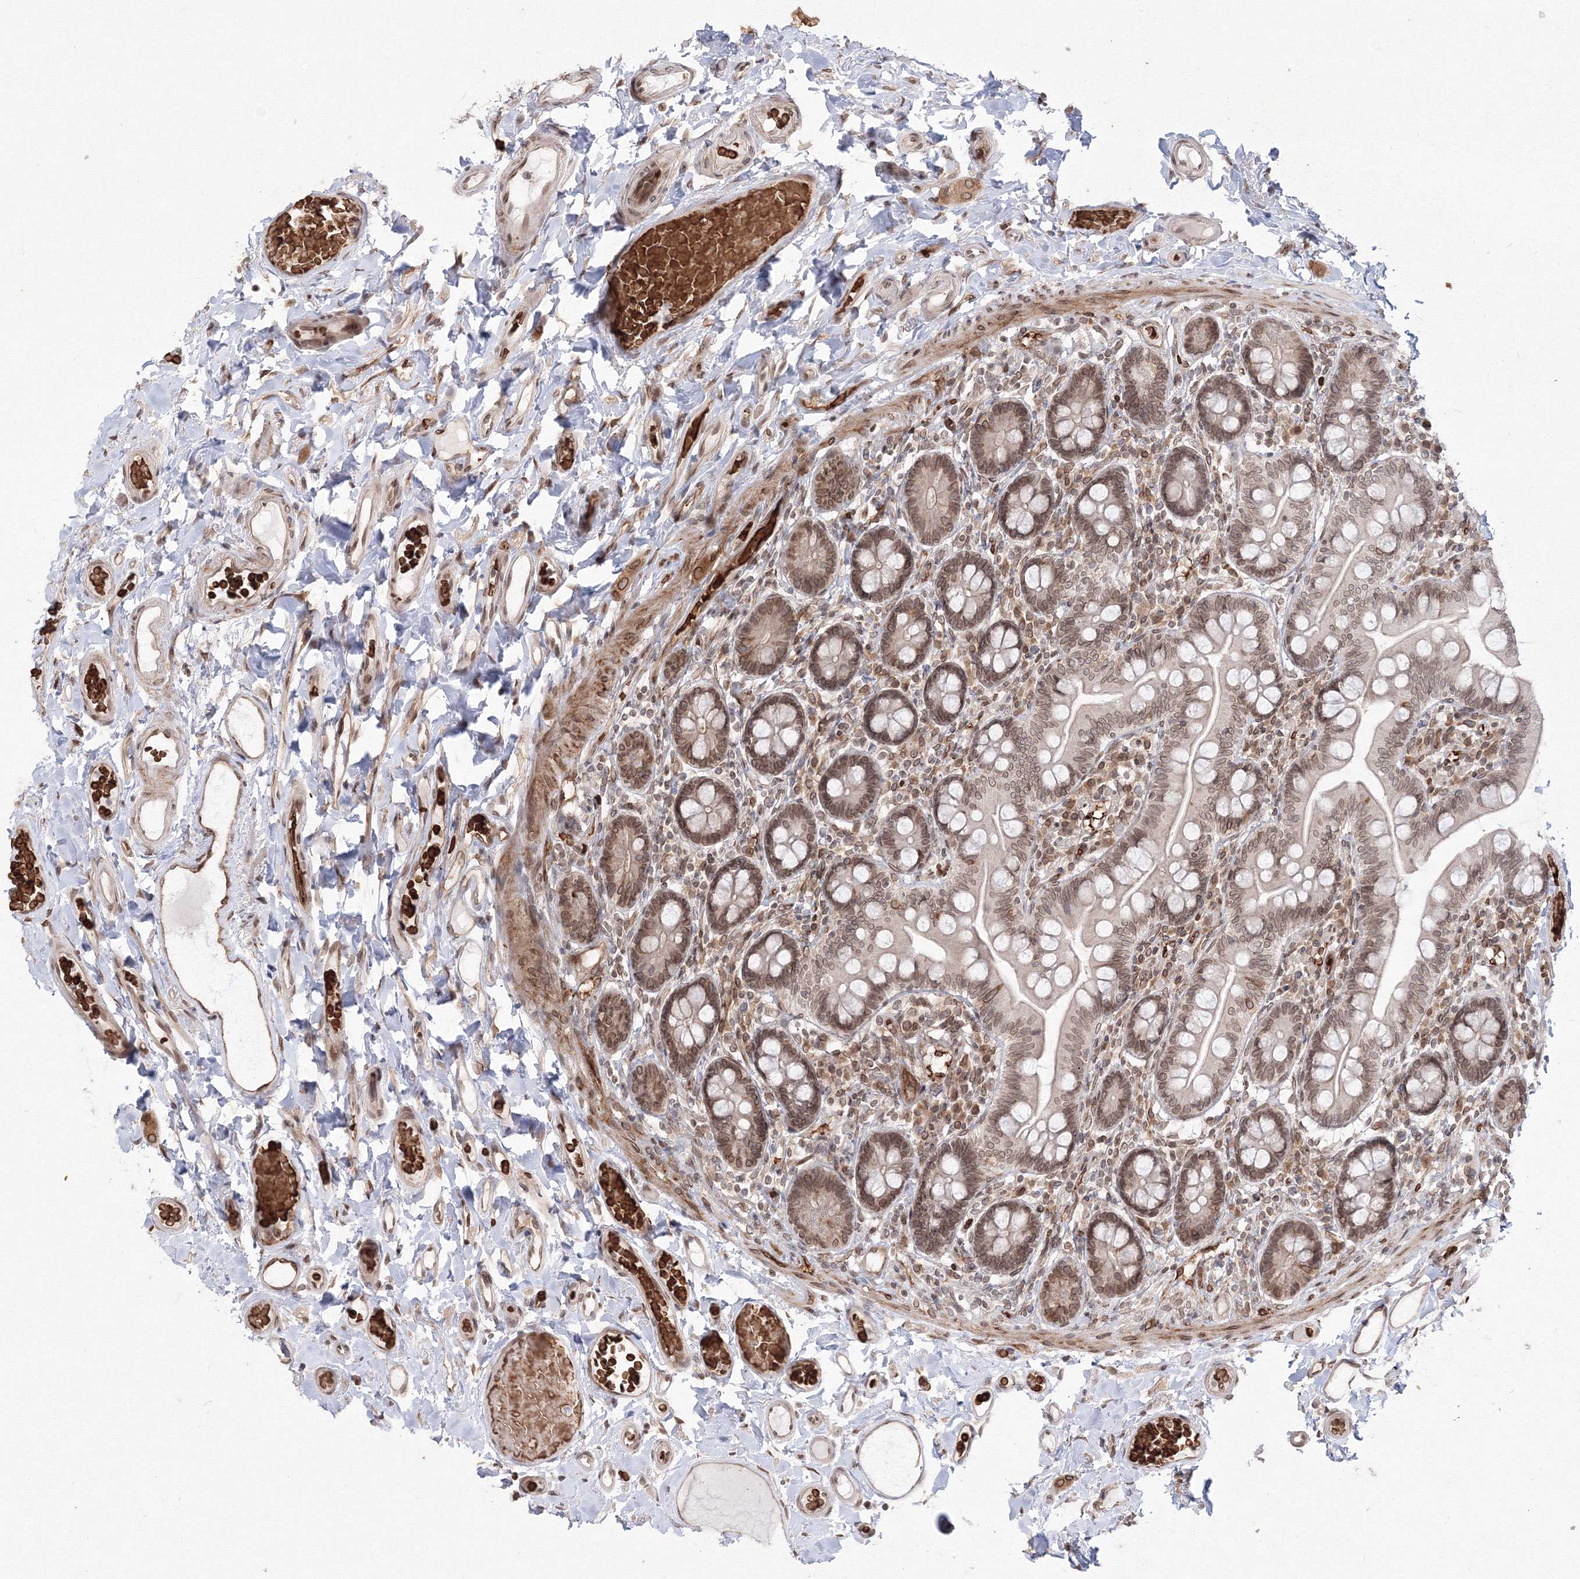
{"staining": {"intensity": "moderate", "quantity": ">75%", "location": "cytoplasmic/membranous,nuclear"}, "tissue": "small intestine", "cell_type": "Glandular cells", "image_type": "normal", "snomed": [{"axis": "morphology", "description": "Normal tissue, NOS"}, {"axis": "topography", "description": "Small intestine"}], "caption": "Protein expression by IHC displays moderate cytoplasmic/membranous,nuclear expression in approximately >75% of glandular cells in normal small intestine. (Brightfield microscopy of DAB IHC at high magnification).", "gene": "DNAJB2", "patient": {"sex": "female", "age": 64}}